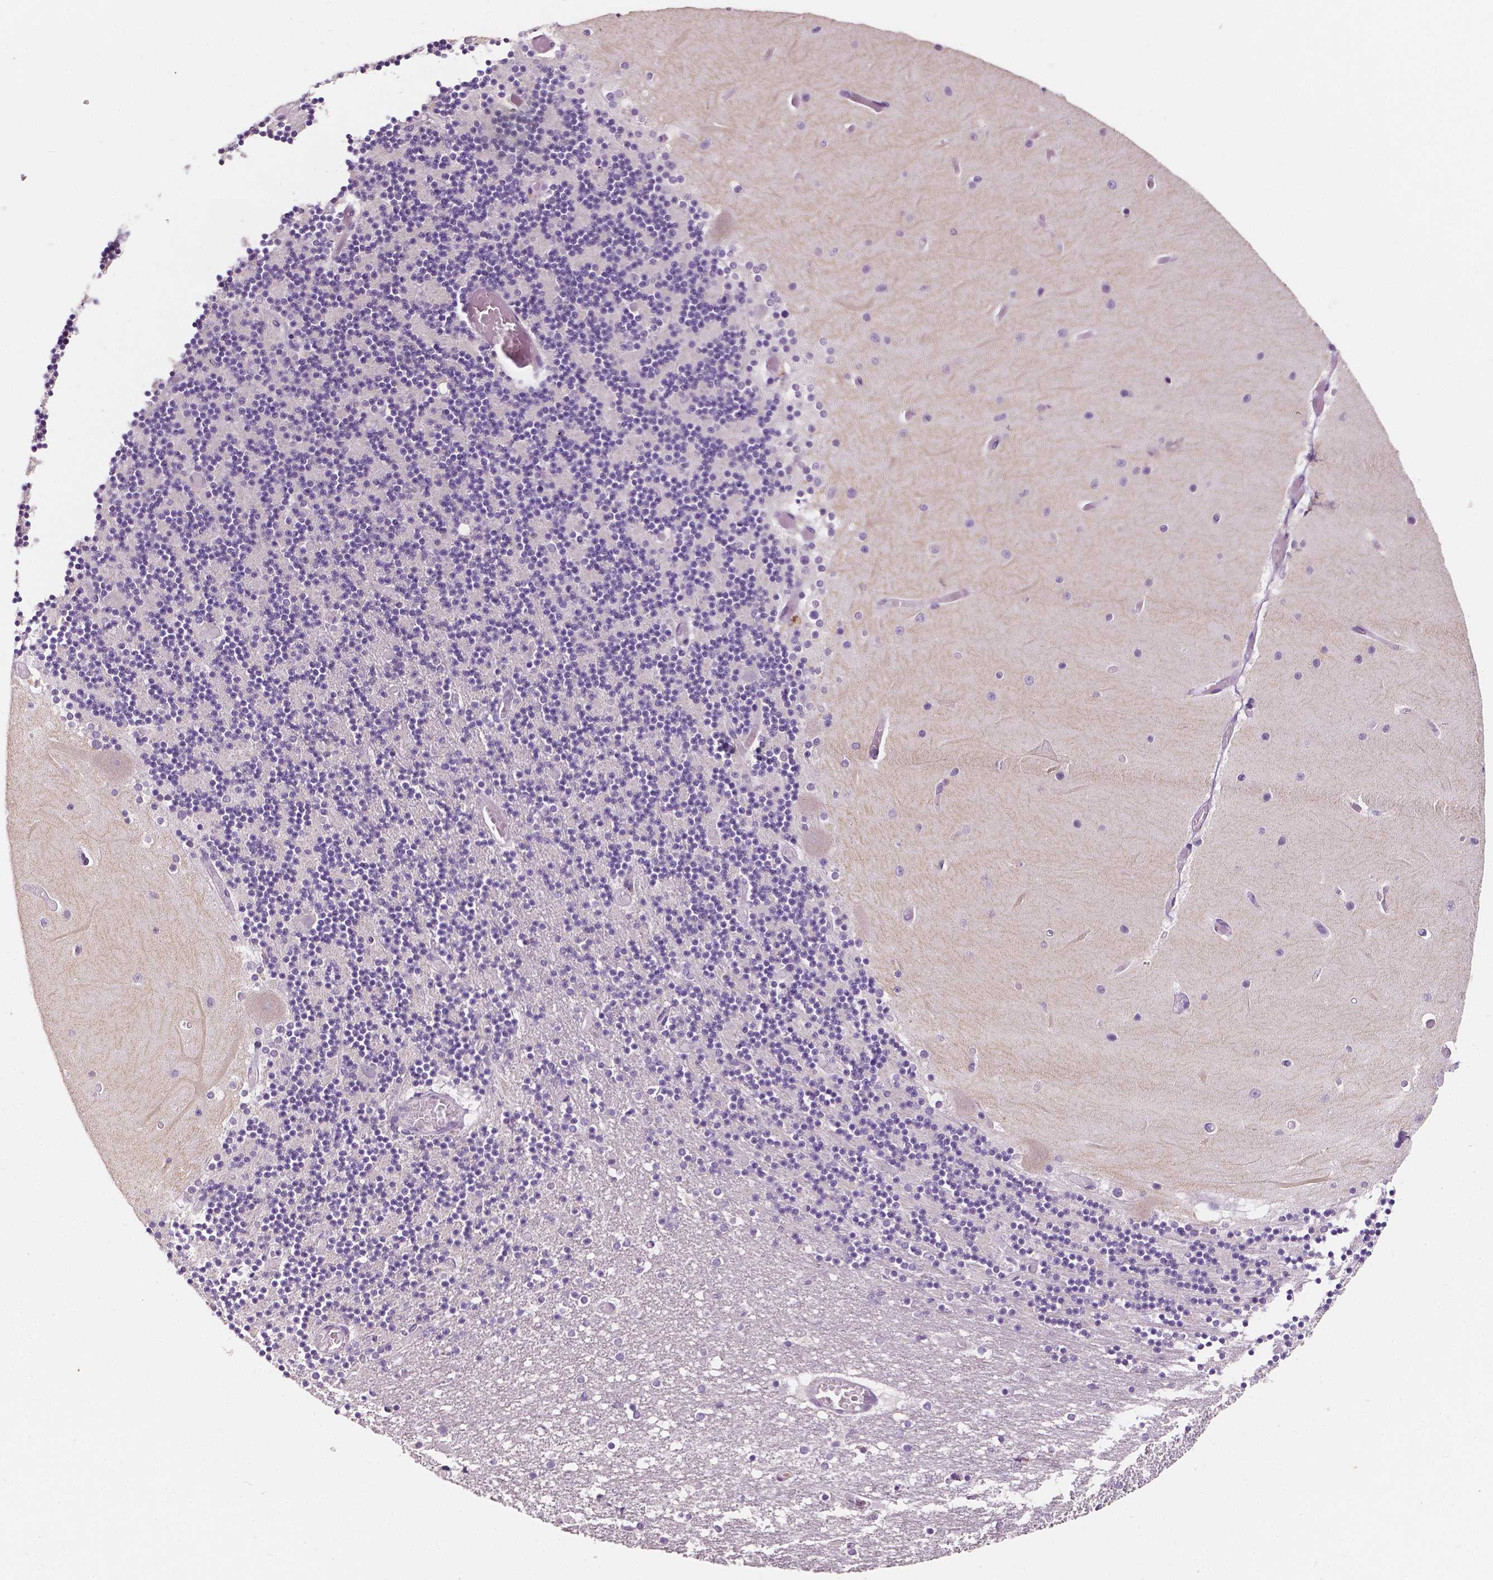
{"staining": {"intensity": "negative", "quantity": "none", "location": "none"}, "tissue": "cerebellum", "cell_type": "Cells in granular layer", "image_type": "normal", "snomed": [{"axis": "morphology", "description": "Normal tissue, NOS"}, {"axis": "topography", "description": "Cerebellum"}], "caption": "DAB (3,3'-diaminobenzidine) immunohistochemical staining of normal cerebellum displays no significant expression in cells in granular layer. Nuclei are stained in blue.", "gene": "TAL1", "patient": {"sex": "female", "age": 28}}